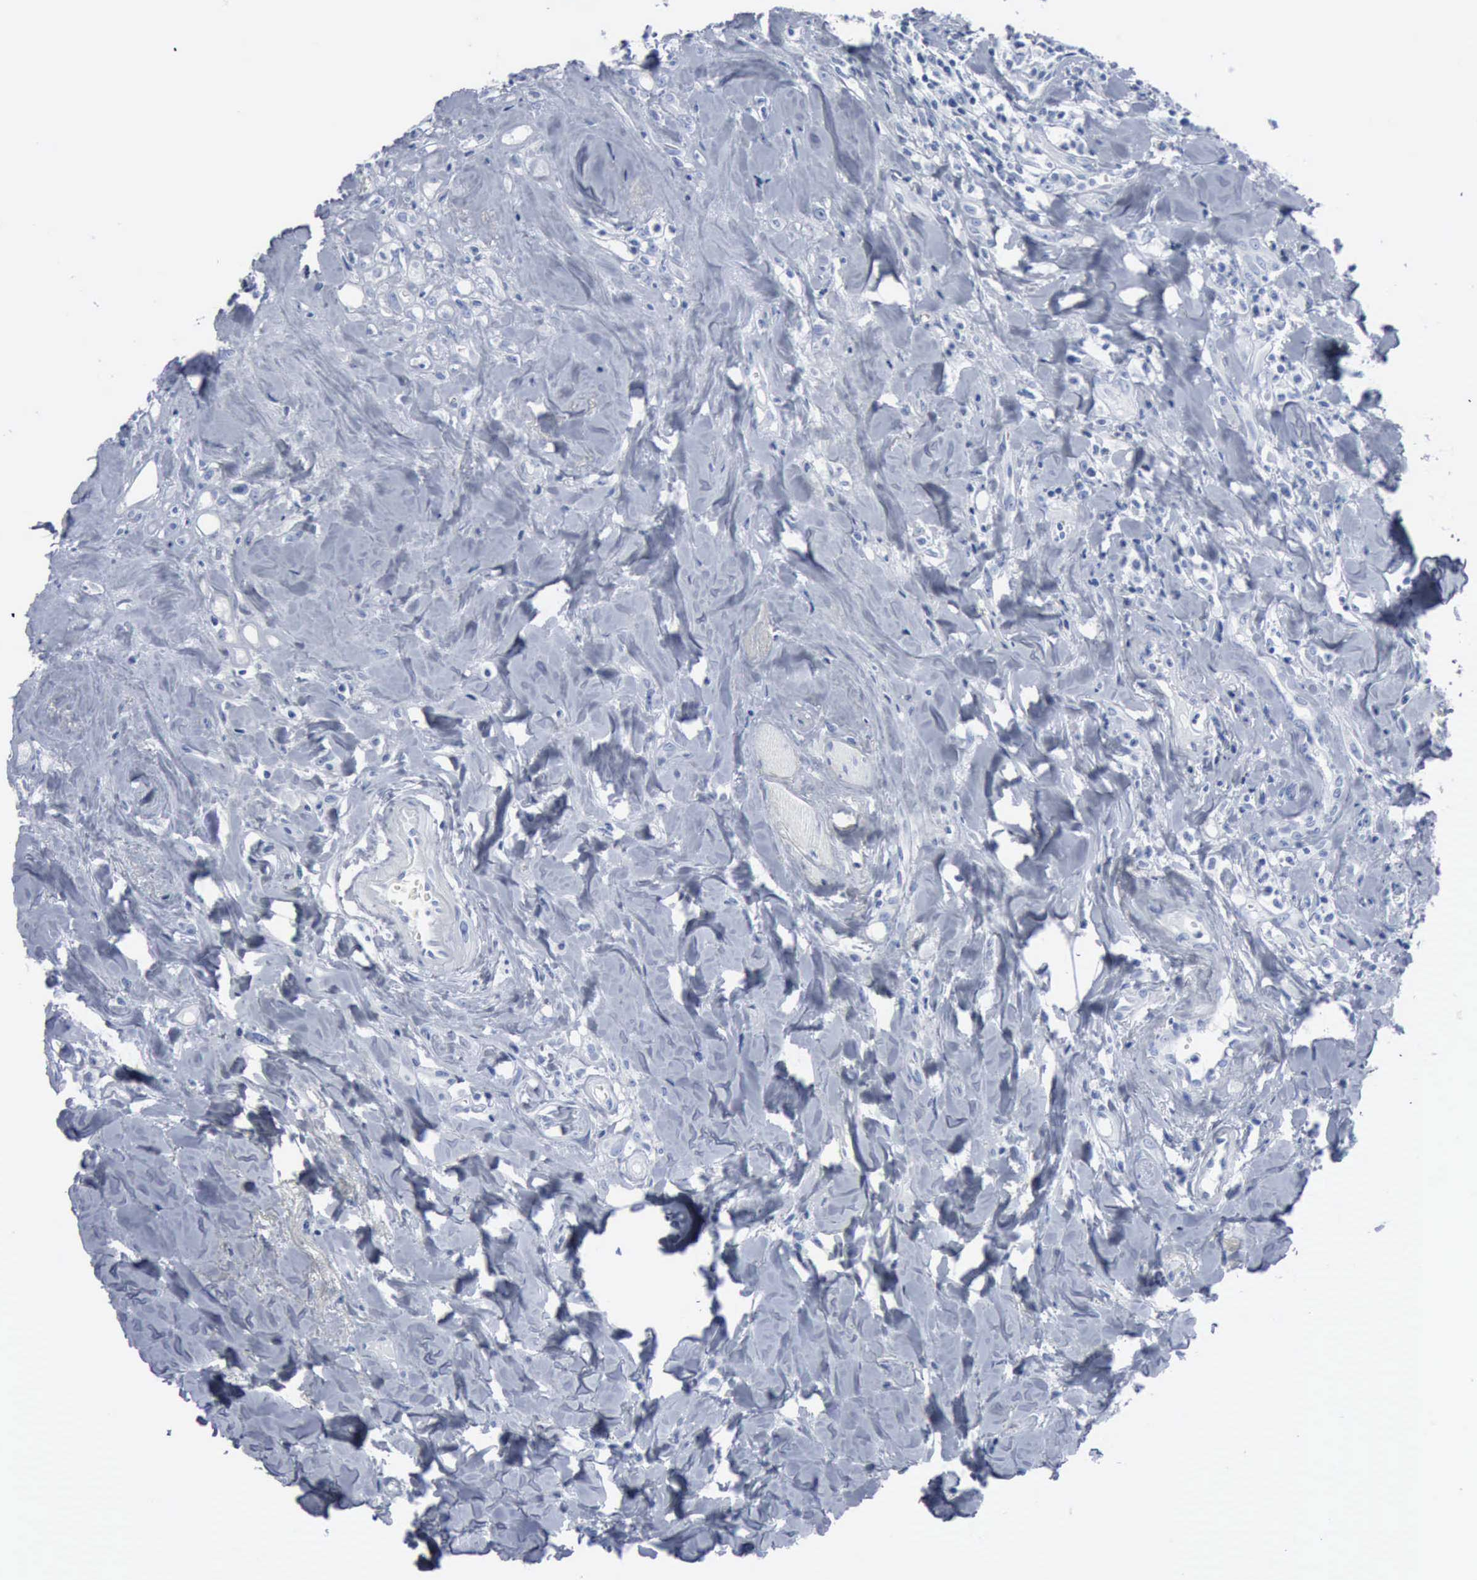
{"staining": {"intensity": "negative", "quantity": "none", "location": "none"}, "tissue": "head and neck cancer", "cell_type": "Tumor cells", "image_type": "cancer", "snomed": [{"axis": "morphology", "description": "Squamous cell carcinoma, NOS"}, {"axis": "topography", "description": "Oral tissue"}, {"axis": "topography", "description": "Head-Neck"}], "caption": "Image shows no significant protein staining in tumor cells of head and neck squamous cell carcinoma. The staining was performed using DAB (3,3'-diaminobenzidine) to visualize the protein expression in brown, while the nuclei were stained in blue with hematoxylin (Magnification: 20x).", "gene": "DMD", "patient": {"sex": "female", "age": 82}}